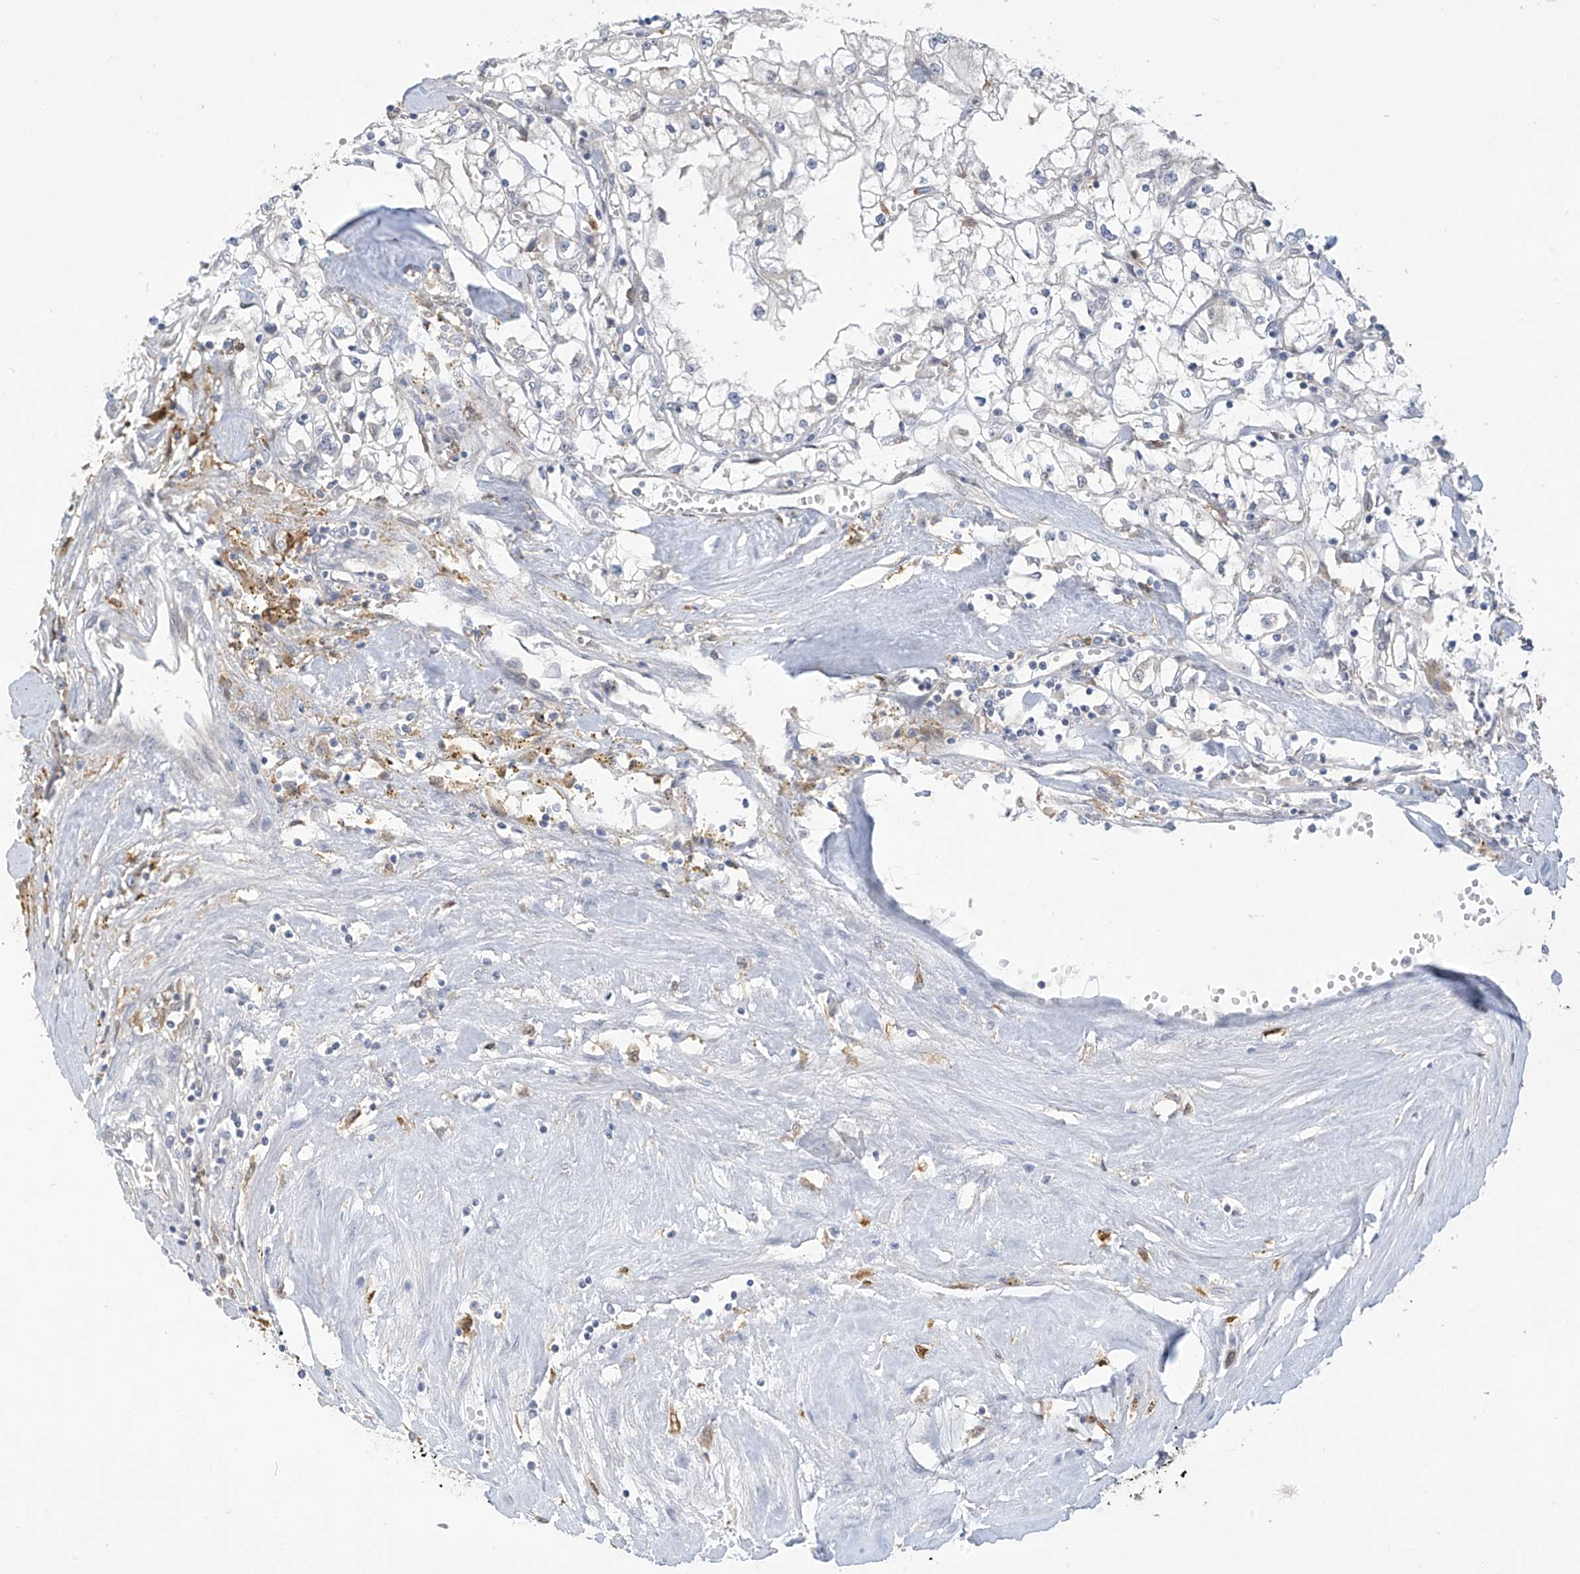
{"staining": {"intensity": "negative", "quantity": "none", "location": "none"}, "tissue": "renal cancer", "cell_type": "Tumor cells", "image_type": "cancer", "snomed": [{"axis": "morphology", "description": "Adenocarcinoma, NOS"}, {"axis": "topography", "description": "Kidney"}], "caption": "The micrograph exhibits no significant expression in tumor cells of renal cancer.", "gene": "IDH1", "patient": {"sex": "male", "age": 56}}